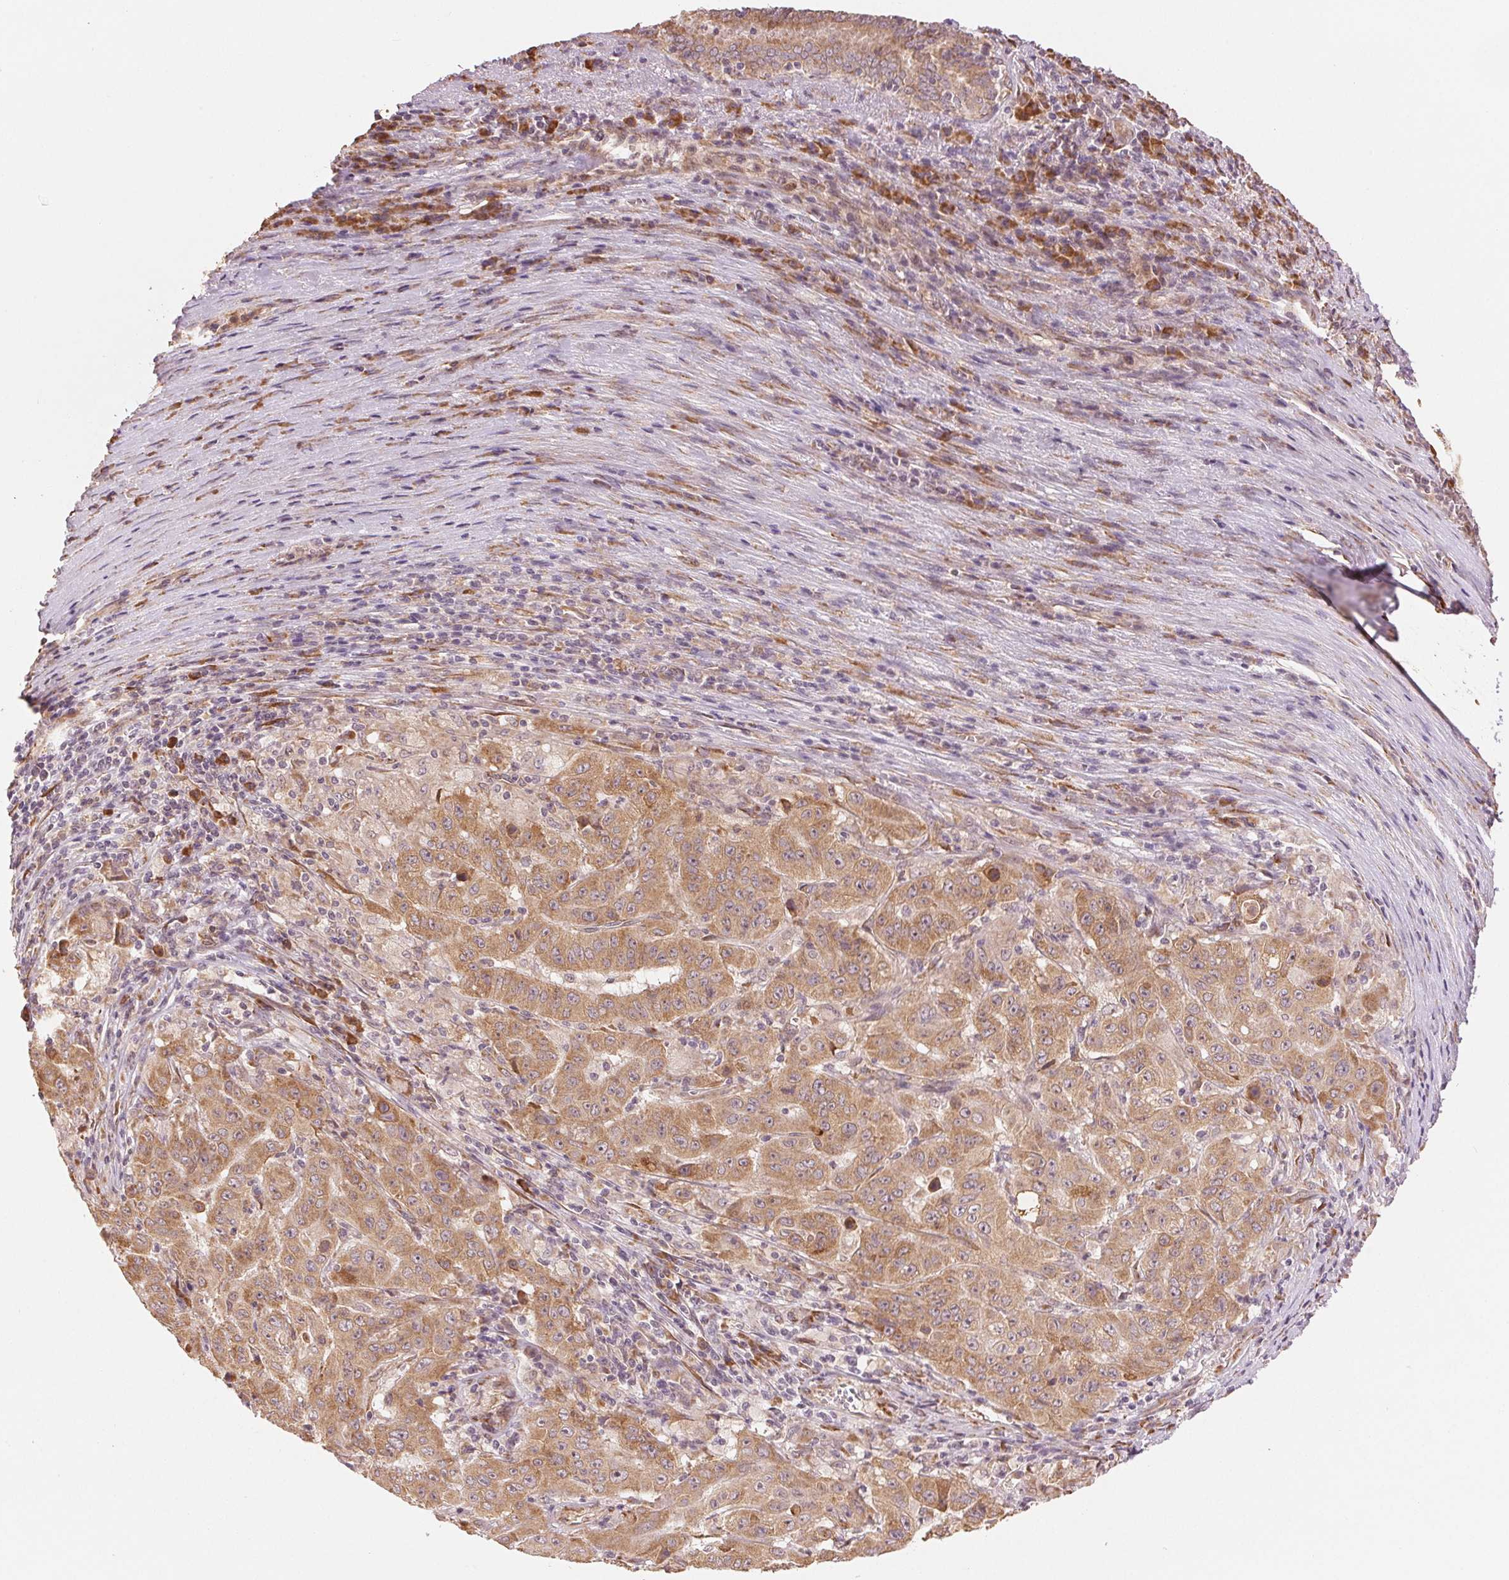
{"staining": {"intensity": "moderate", "quantity": ">75%", "location": "cytoplasmic/membranous"}, "tissue": "pancreatic cancer", "cell_type": "Tumor cells", "image_type": "cancer", "snomed": [{"axis": "morphology", "description": "Adenocarcinoma, NOS"}, {"axis": "topography", "description": "Pancreas"}], "caption": "DAB (3,3'-diaminobenzidine) immunohistochemical staining of human pancreatic cancer (adenocarcinoma) exhibits moderate cytoplasmic/membranous protein expression in about >75% of tumor cells. (DAB IHC, brown staining for protein, blue staining for nuclei).", "gene": "SLC20A1", "patient": {"sex": "male", "age": 63}}